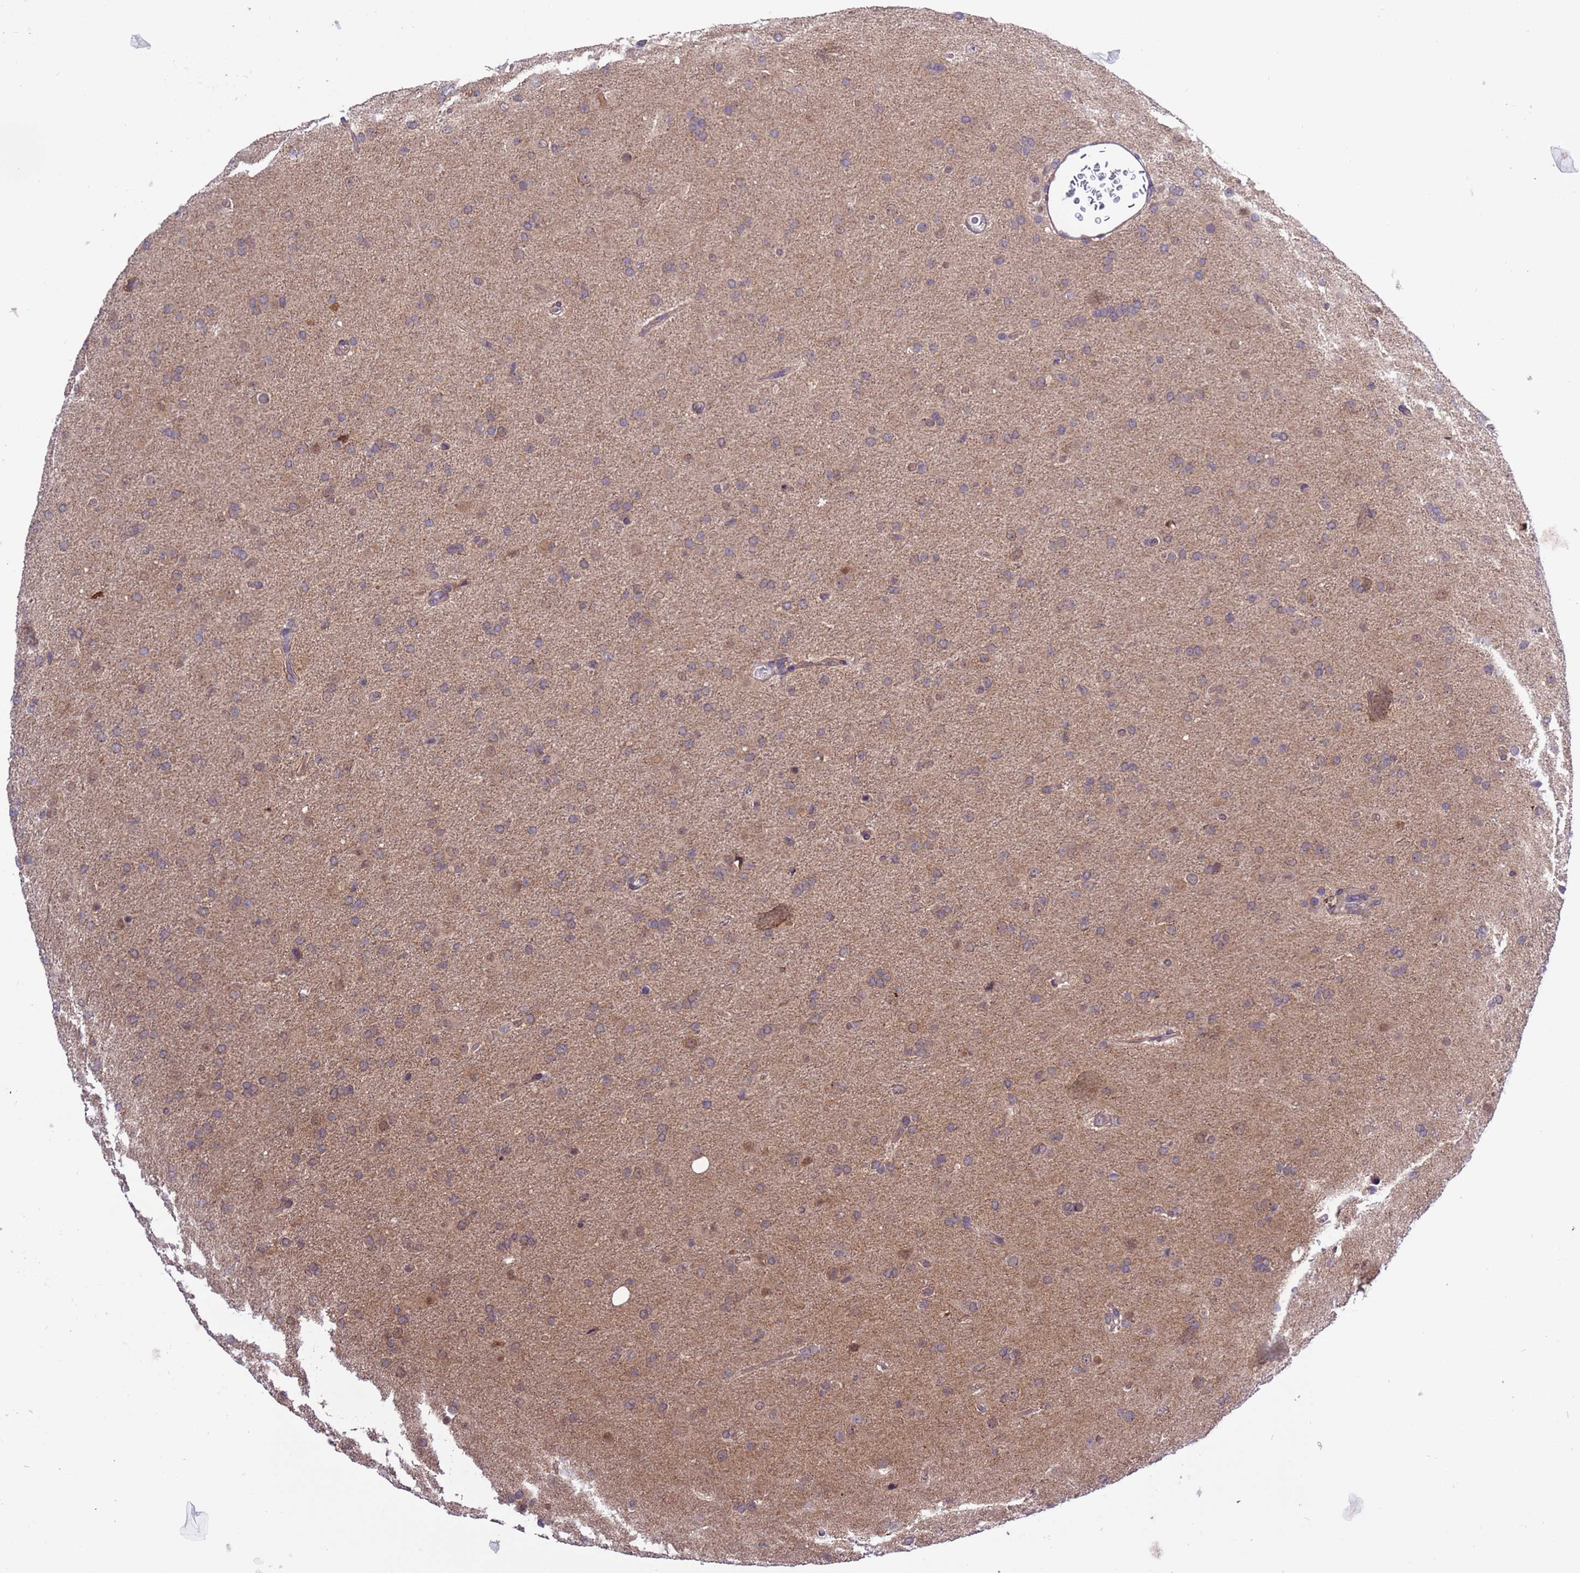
{"staining": {"intensity": "moderate", "quantity": ">75%", "location": "cytoplasmic/membranous"}, "tissue": "glioma", "cell_type": "Tumor cells", "image_type": "cancer", "snomed": [{"axis": "morphology", "description": "Glioma, malignant, Low grade"}, {"axis": "topography", "description": "Brain"}], "caption": "Brown immunohistochemical staining in human low-grade glioma (malignant) shows moderate cytoplasmic/membranous expression in approximately >75% of tumor cells.", "gene": "ZFP69B", "patient": {"sex": "male", "age": 65}}